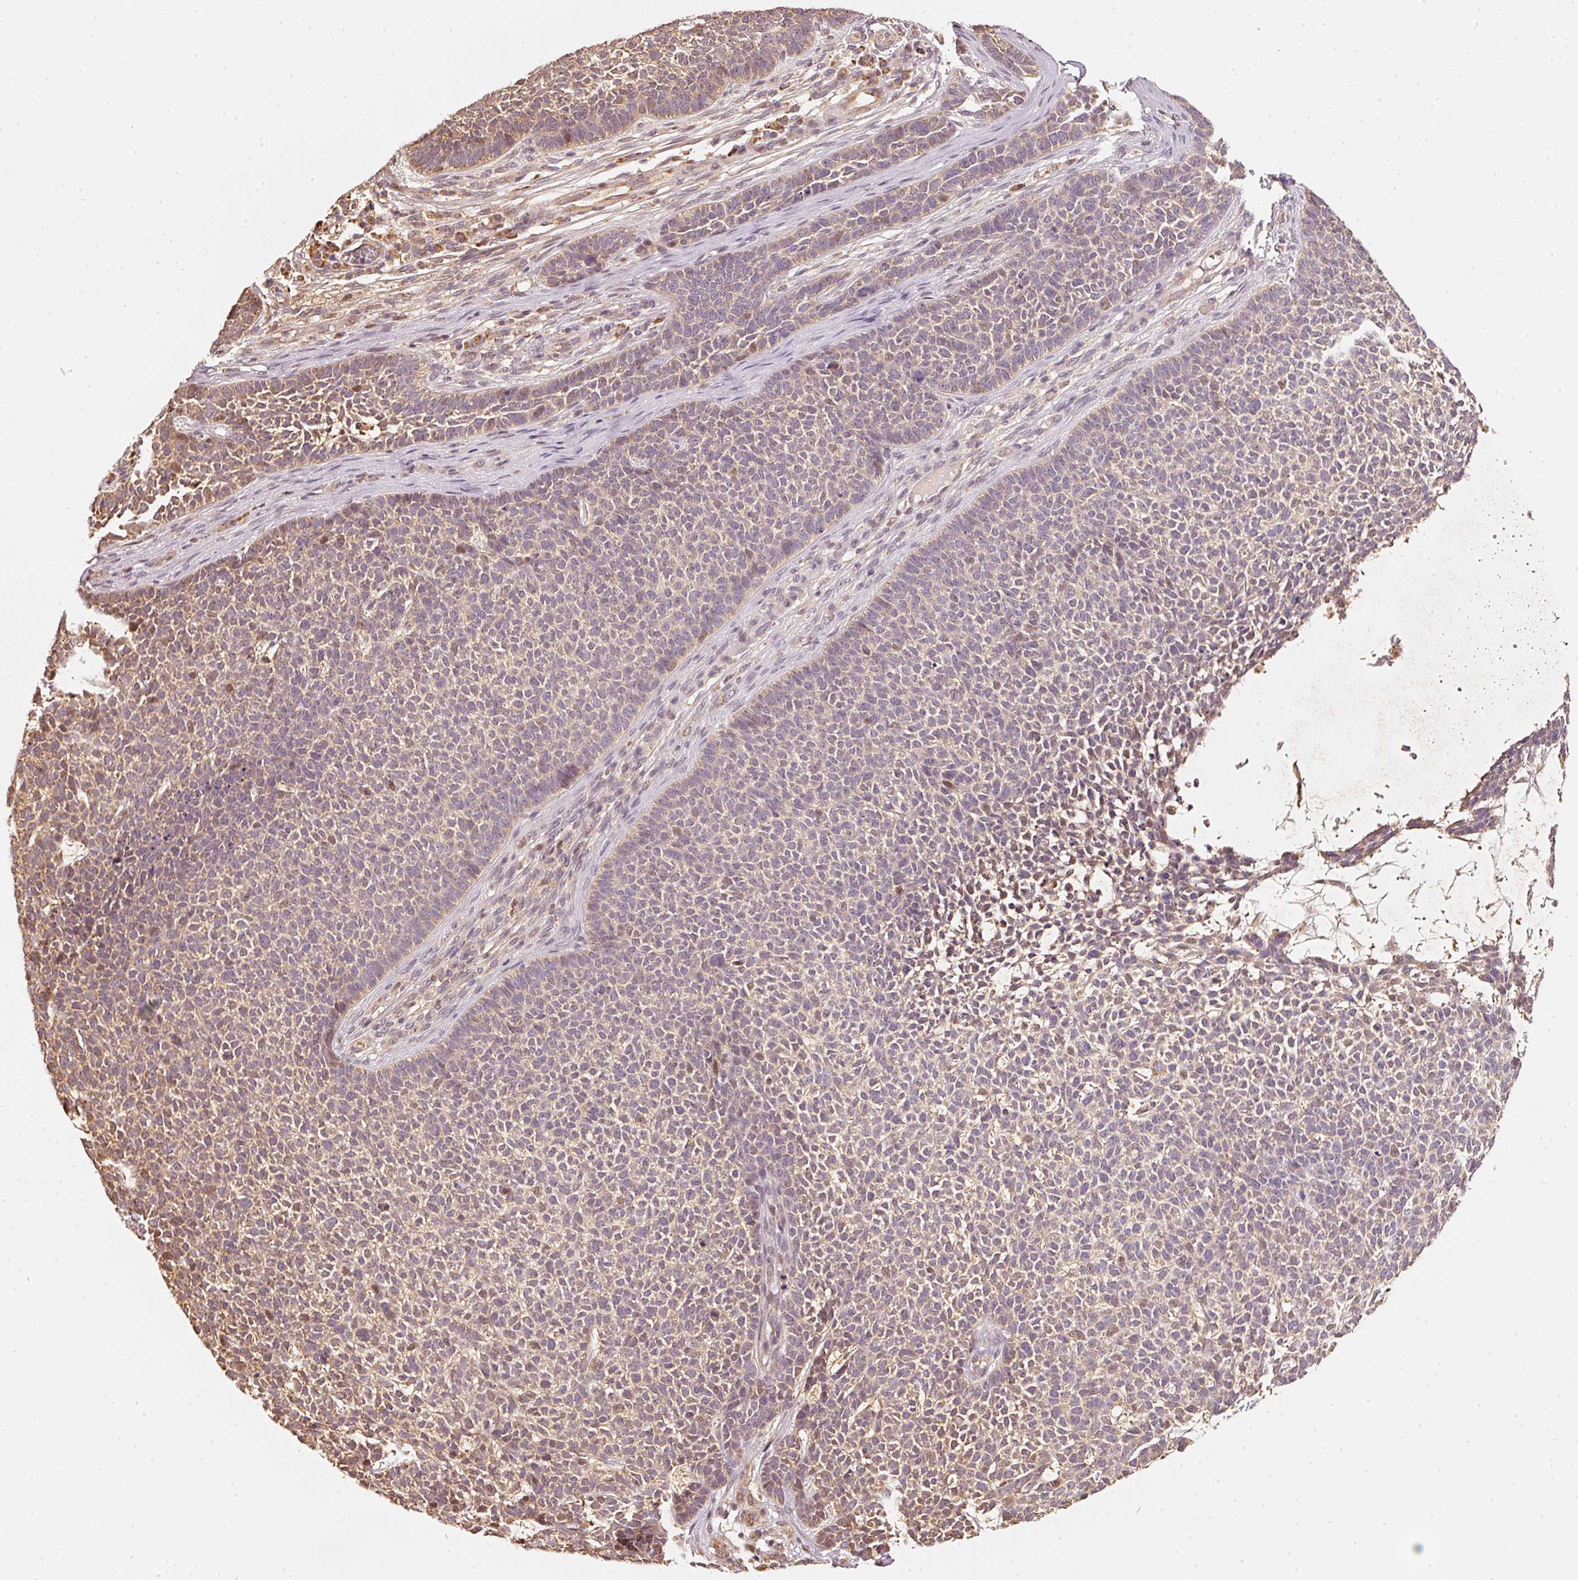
{"staining": {"intensity": "moderate", "quantity": "<25%", "location": "nuclear"}, "tissue": "skin cancer", "cell_type": "Tumor cells", "image_type": "cancer", "snomed": [{"axis": "morphology", "description": "Basal cell carcinoma"}, {"axis": "topography", "description": "Skin"}], "caption": "Human skin cancer (basal cell carcinoma) stained with a brown dye displays moderate nuclear positive positivity in about <25% of tumor cells.", "gene": "RAB35", "patient": {"sex": "female", "age": 84}}